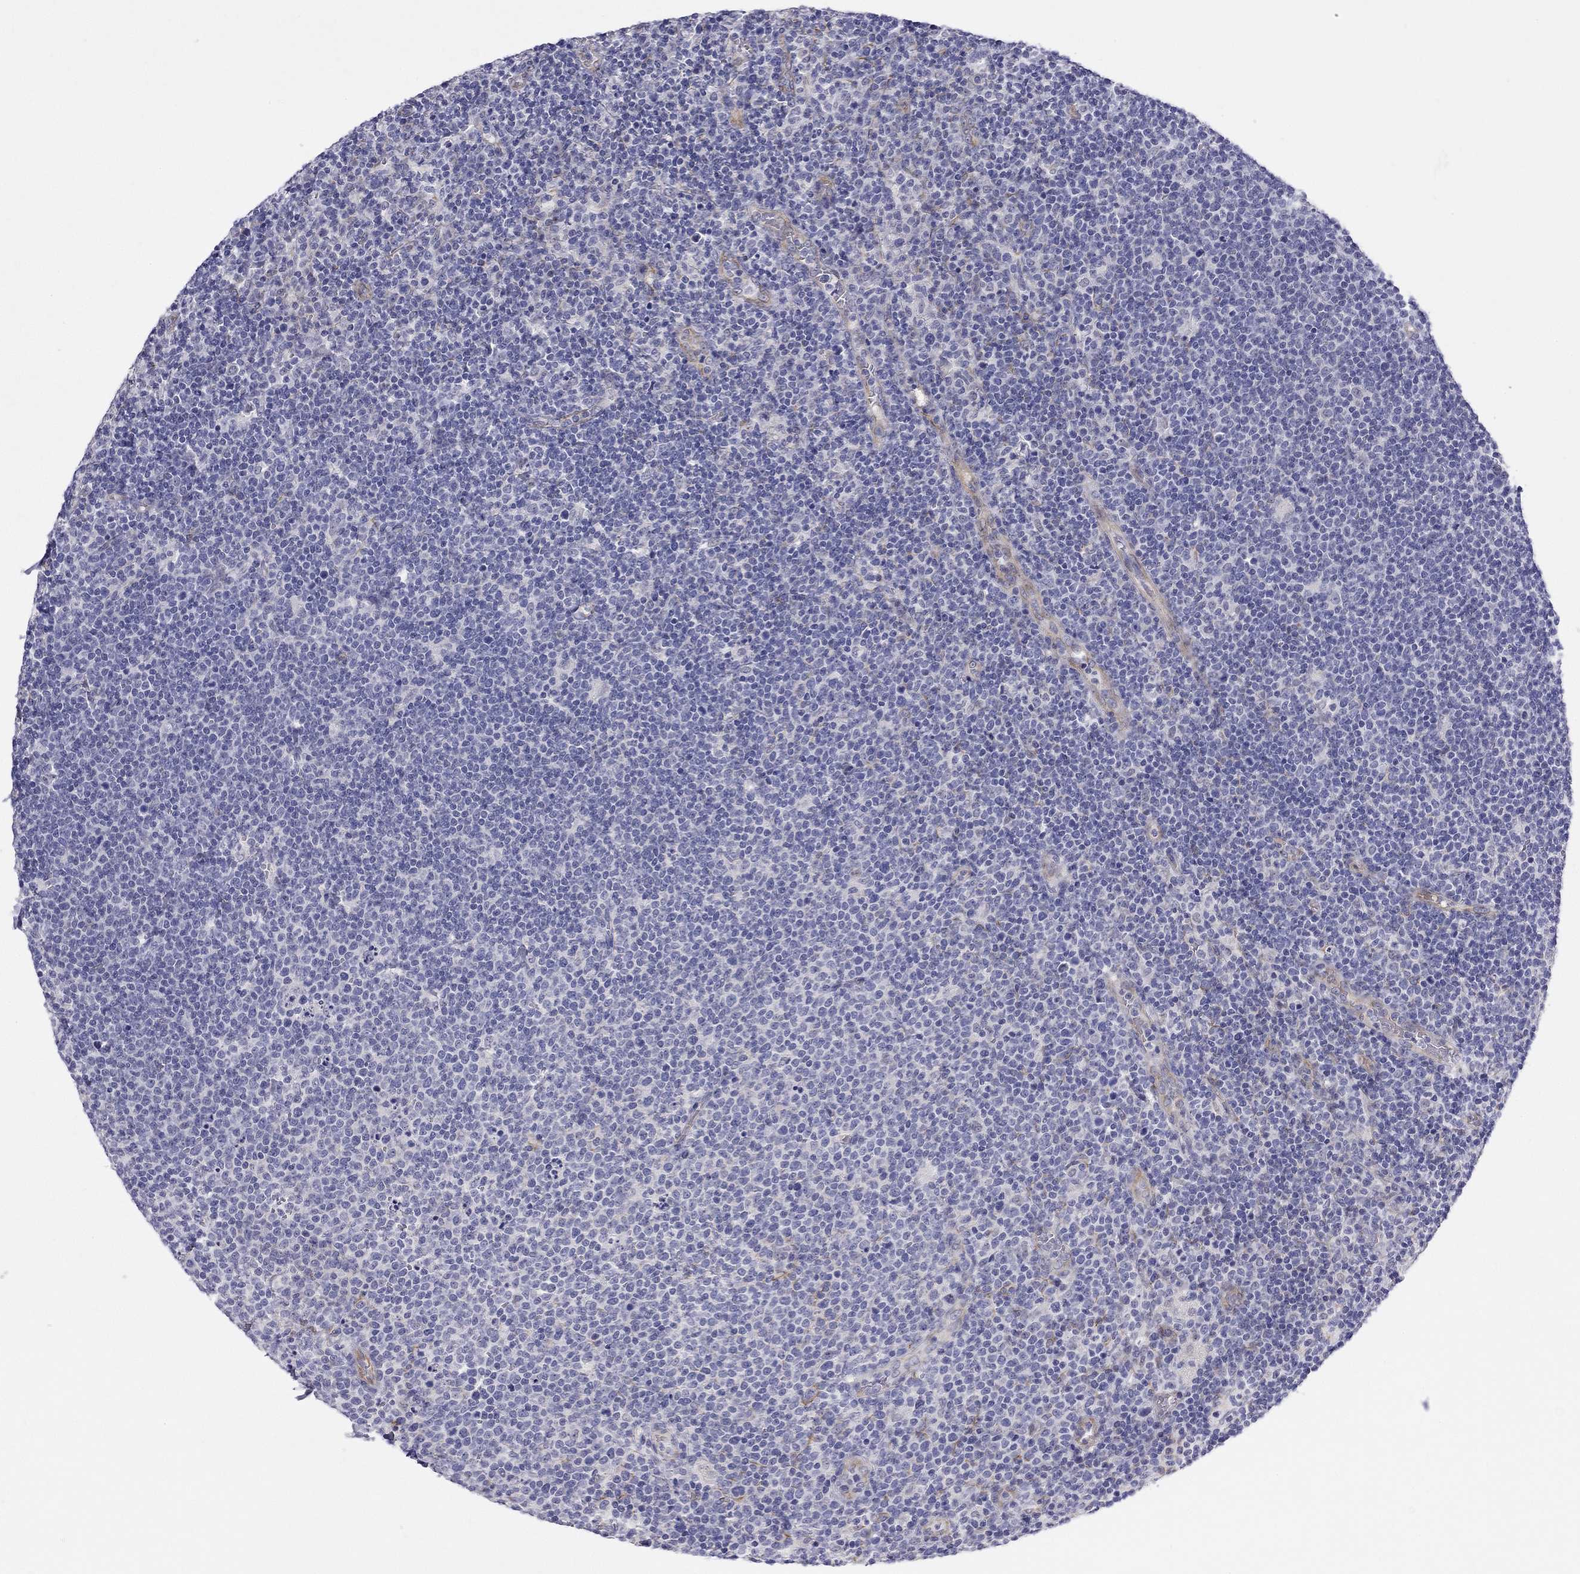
{"staining": {"intensity": "negative", "quantity": "none", "location": "none"}, "tissue": "lymphoma", "cell_type": "Tumor cells", "image_type": "cancer", "snomed": [{"axis": "morphology", "description": "Malignant lymphoma, non-Hodgkin's type, High grade"}, {"axis": "topography", "description": "Lymph node"}], "caption": "The micrograph exhibits no staining of tumor cells in high-grade malignant lymphoma, non-Hodgkin's type.", "gene": "RTL1", "patient": {"sex": "male", "age": 61}}